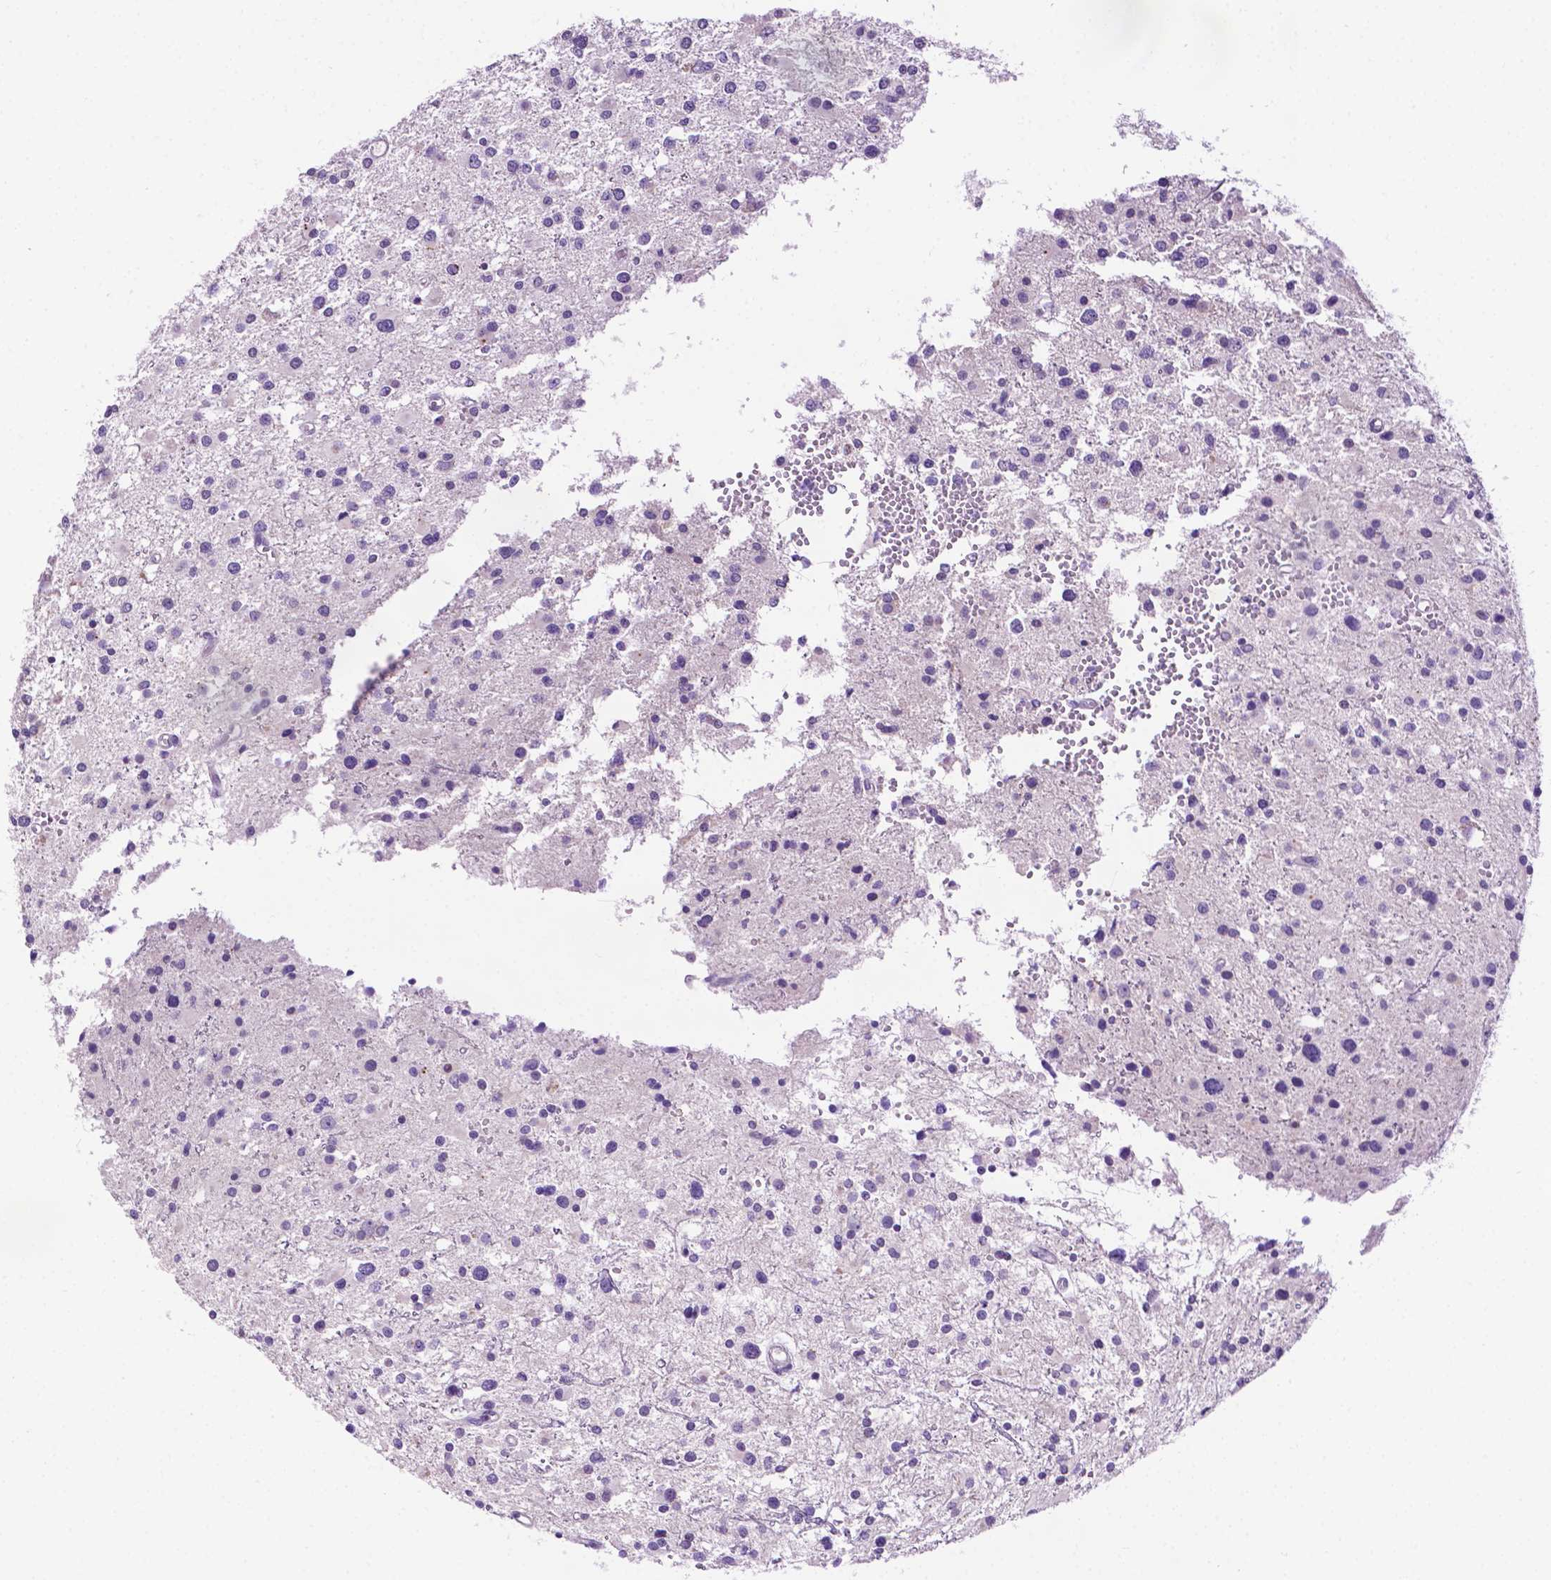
{"staining": {"intensity": "negative", "quantity": "none", "location": "none"}, "tissue": "glioma", "cell_type": "Tumor cells", "image_type": "cancer", "snomed": [{"axis": "morphology", "description": "Glioma, malignant, High grade"}, {"axis": "topography", "description": "Brain"}], "caption": "This is a image of immunohistochemistry (IHC) staining of malignant glioma (high-grade), which shows no positivity in tumor cells. Brightfield microscopy of immunohistochemistry stained with DAB (brown) and hematoxylin (blue), captured at high magnification.", "gene": "MMP27", "patient": {"sex": "male", "age": 54}}